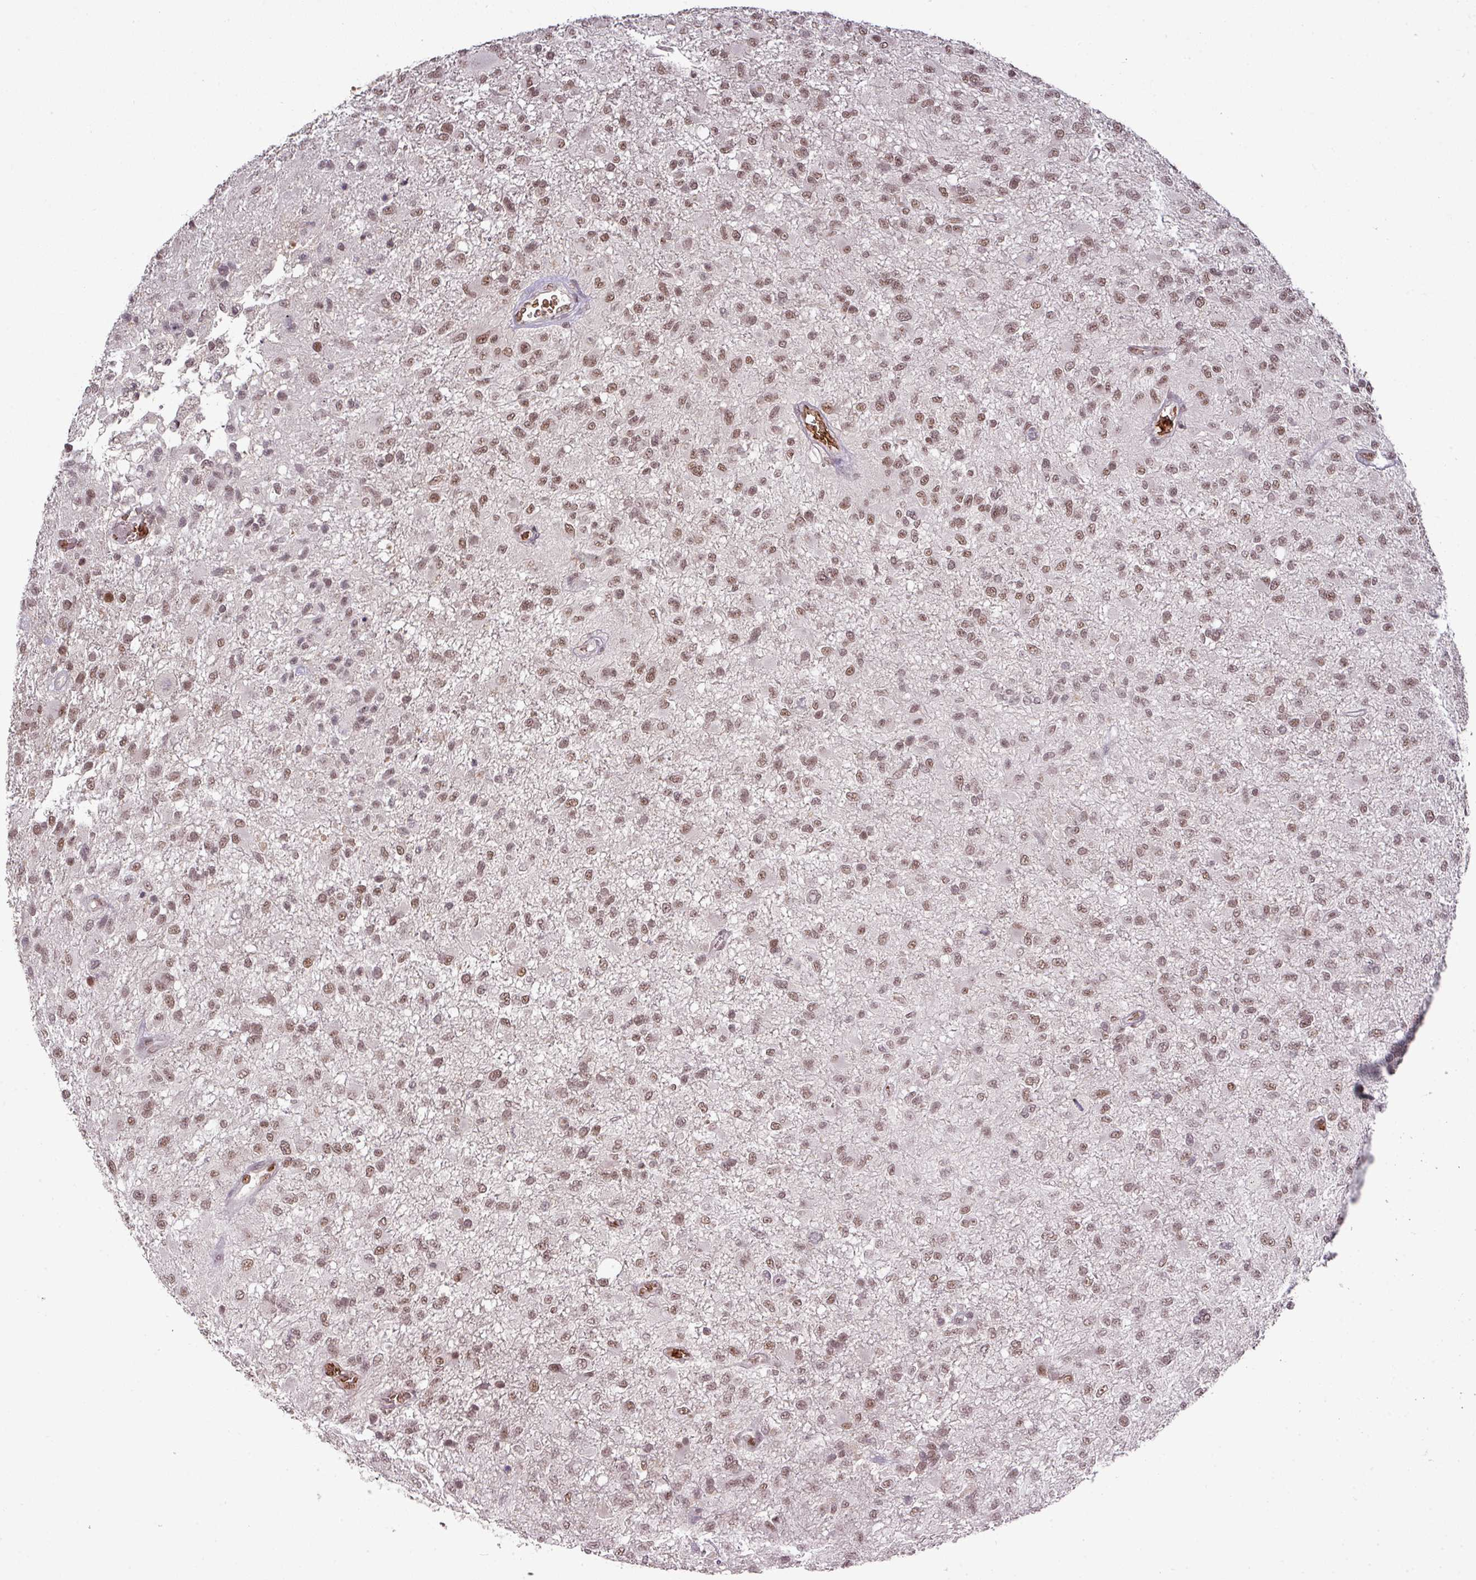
{"staining": {"intensity": "weak", "quantity": ">75%", "location": "nuclear"}, "tissue": "glioma", "cell_type": "Tumor cells", "image_type": "cancer", "snomed": [{"axis": "morphology", "description": "Glioma, malignant, High grade"}, {"axis": "topography", "description": "Brain"}], "caption": "Glioma was stained to show a protein in brown. There is low levels of weak nuclear staining in about >75% of tumor cells. (DAB (3,3'-diaminobenzidine) IHC, brown staining for protein, blue staining for nuclei).", "gene": "NEIL1", "patient": {"sex": "female", "age": 74}}